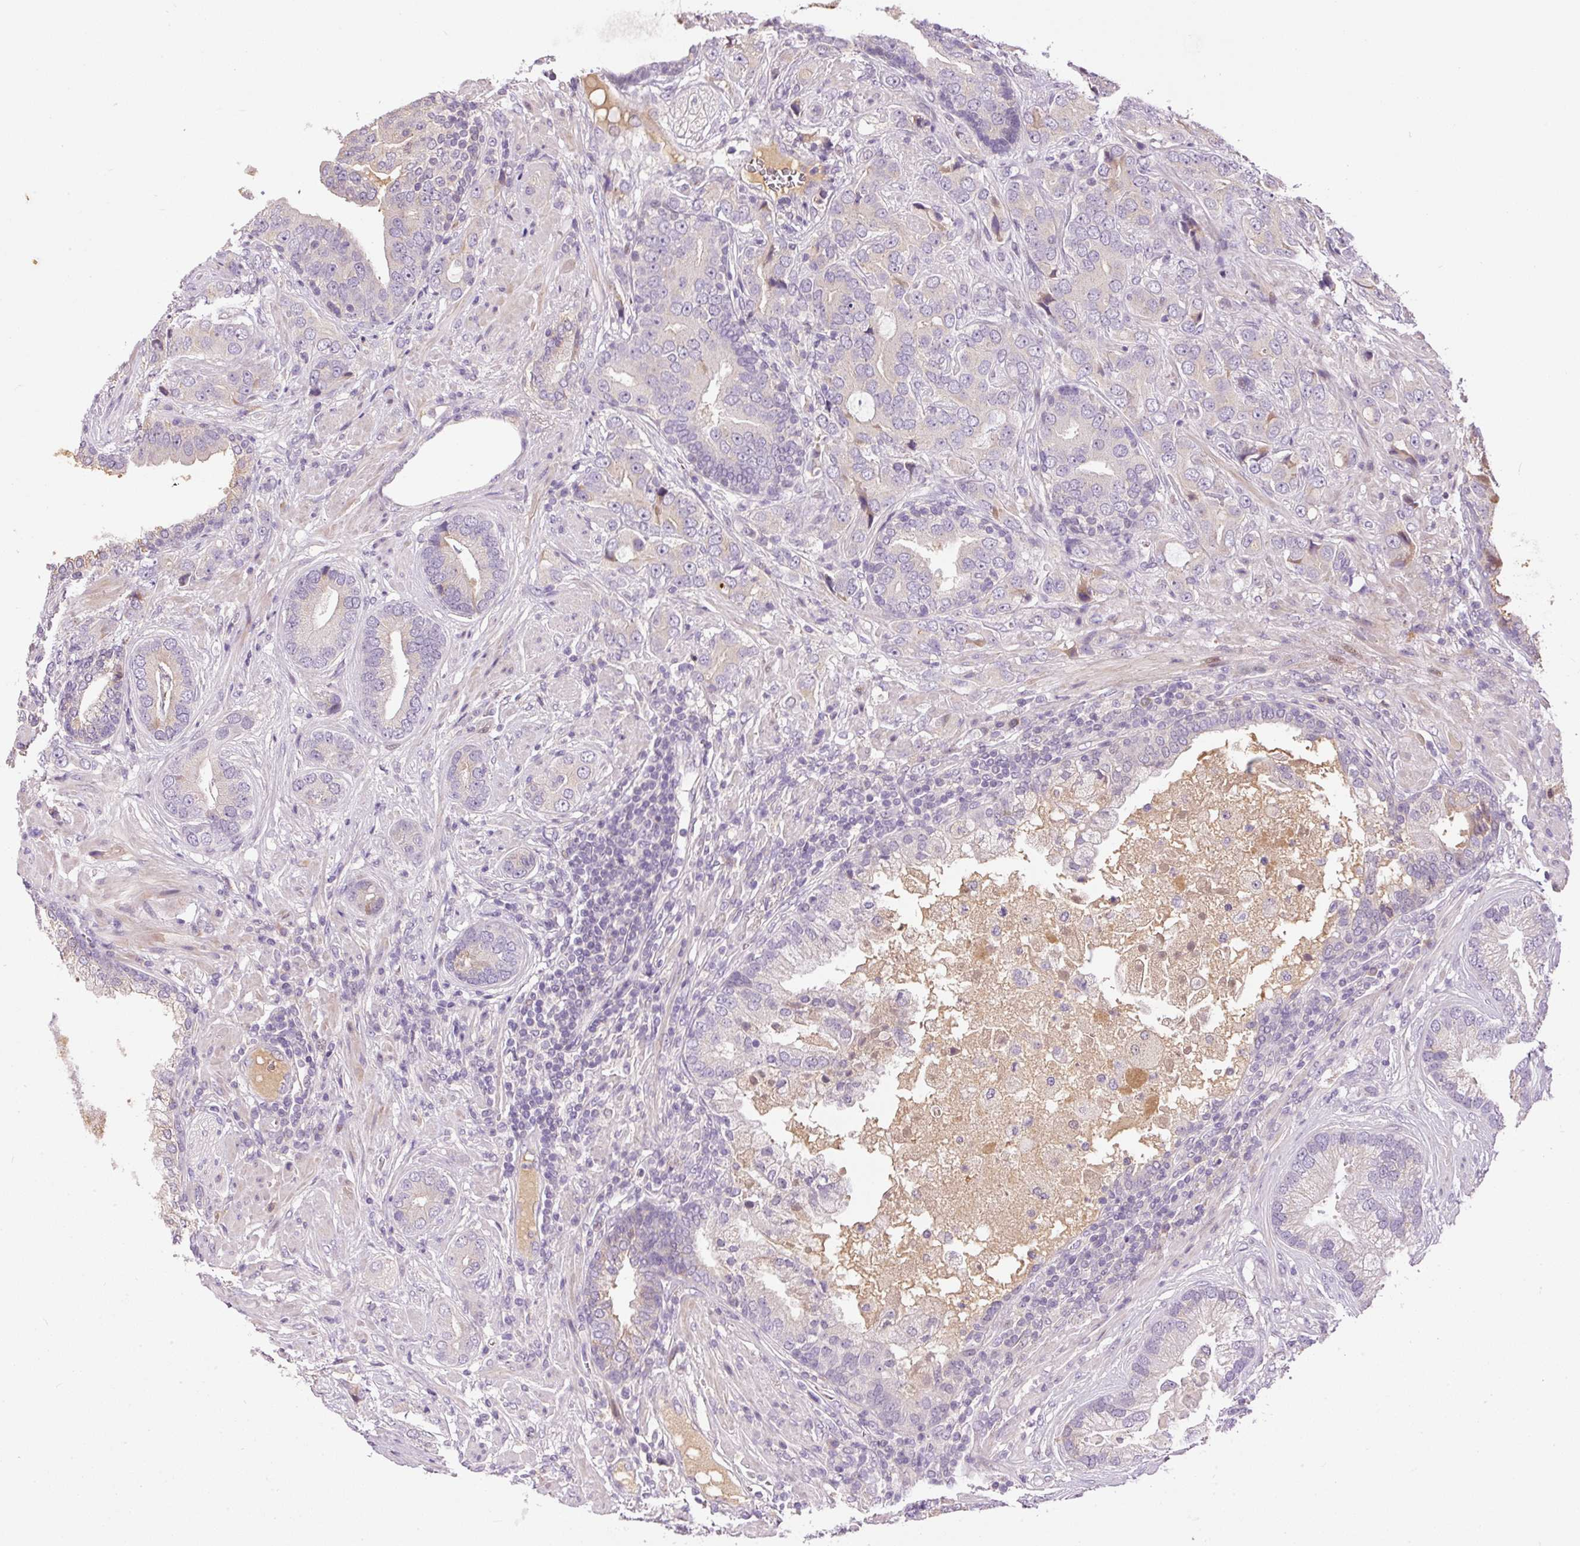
{"staining": {"intensity": "negative", "quantity": "none", "location": "none"}, "tissue": "prostate cancer", "cell_type": "Tumor cells", "image_type": "cancer", "snomed": [{"axis": "morphology", "description": "Adenocarcinoma, High grade"}, {"axis": "topography", "description": "Prostate"}], "caption": "Immunohistochemistry image of neoplastic tissue: prostate high-grade adenocarcinoma stained with DAB exhibits no significant protein positivity in tumor cells. (Stains: DAB immunohistochemistry with hematoxylin counter stain, Microscopy: brightfield microscopy at high magnification).", "gene": "CMTM8", "patient": {"sex": "male", "age": 55}}